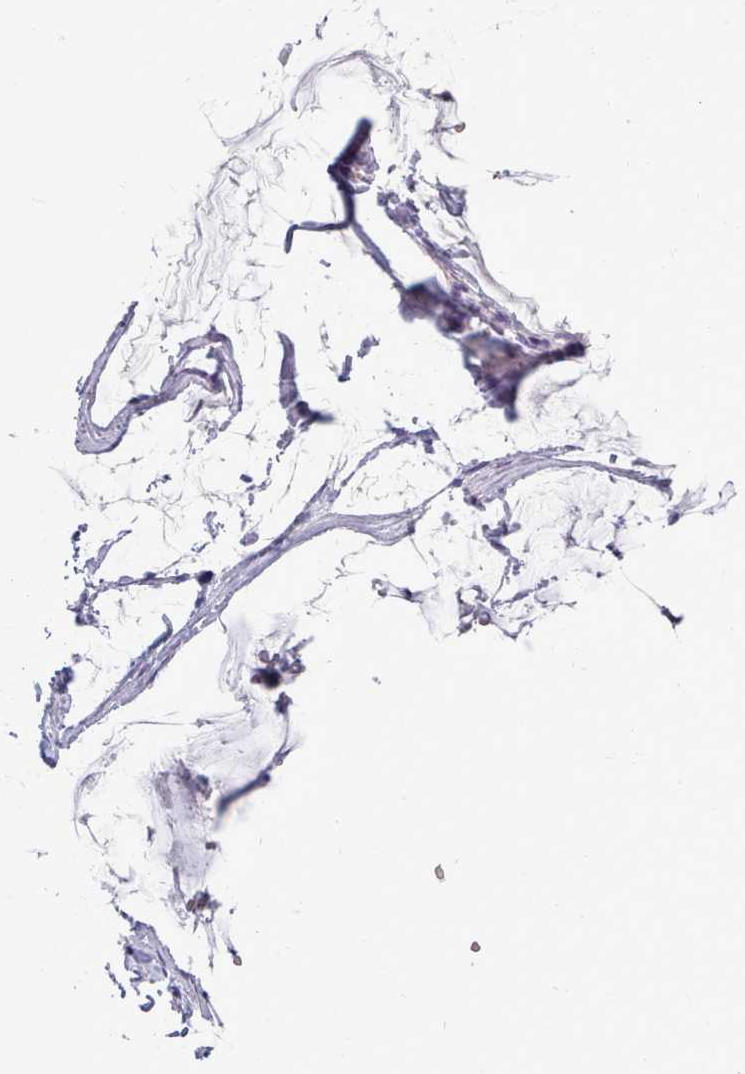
{"staining": {"intensity": "negative", "quantity": "none", "location": "none"}, "tissue": "ovarian cancer", "cell_type": "Tumor cells", "image_type": "cancer", "snomed": [{"axis": "morphology", "description": "Cystadenocarcinoma, mucinous, NOS"}, {"axis": "topography", "description": "Ovary"}], "caption": "The photomicrograph reveals no significant staining in tumor cells of ovarian cancer.", "gene": "ZNF43", "patient": {"sex": "female", "age": 73}}